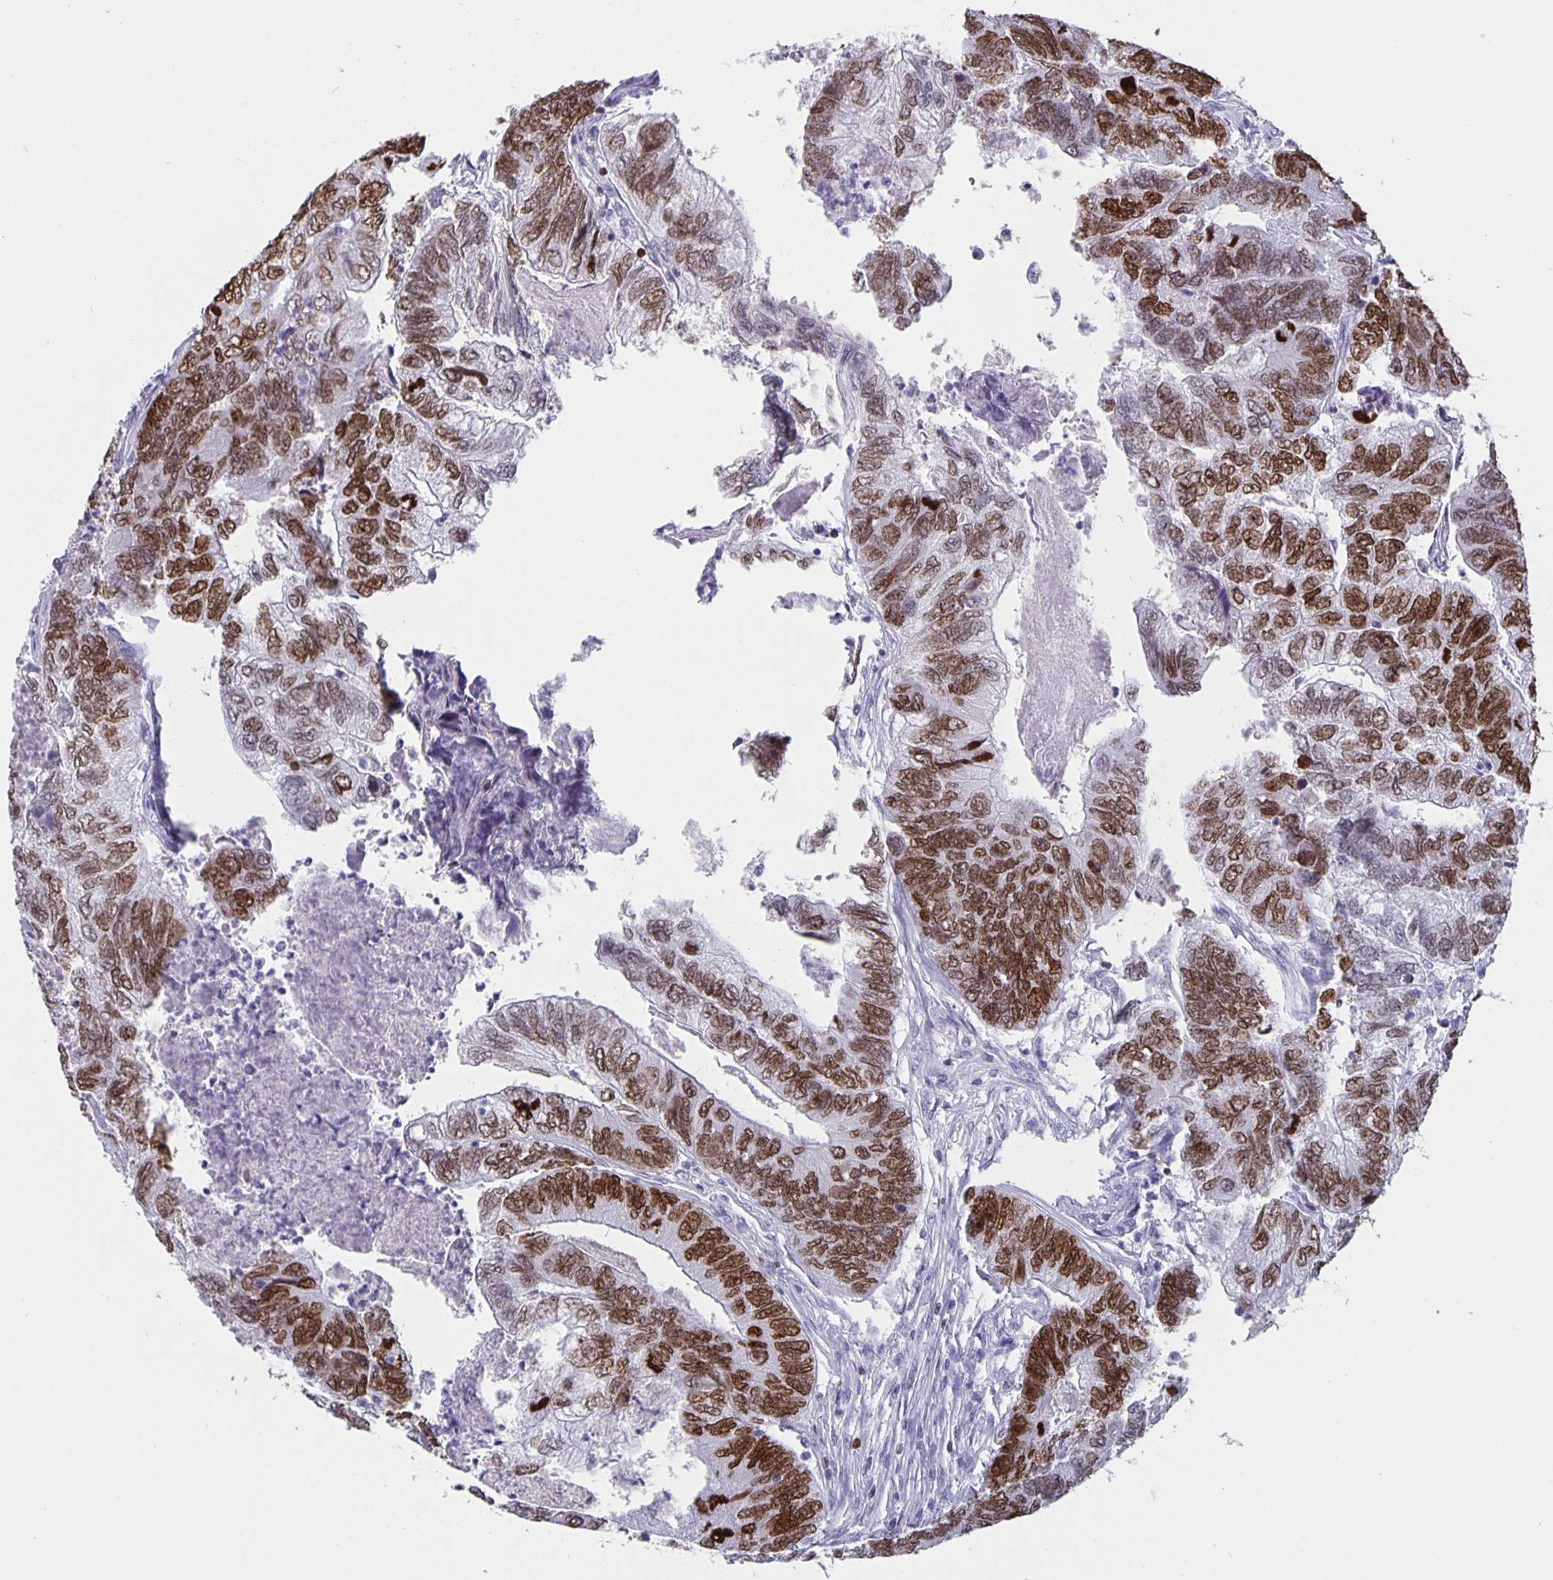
{"staining": {"intensity": "moderate", "quantity": ">75%", "location": "nuclear"}, "tissue": "colorectal cancer", "cell_type": "Tumor cells", "image_type": "cancer", "snomed": [{"axis": "morphology", "description": "Adenocarcinoma, NOS"}, {"axis": "topography", "description": "Colon"}], "caption": "Tumor cells reveal medium levels of moderate nuclear positivity in about >75% of cells in colorectal cancer.", "gene": "SATB2", "patient": {"sex": "female", "age": 67}}